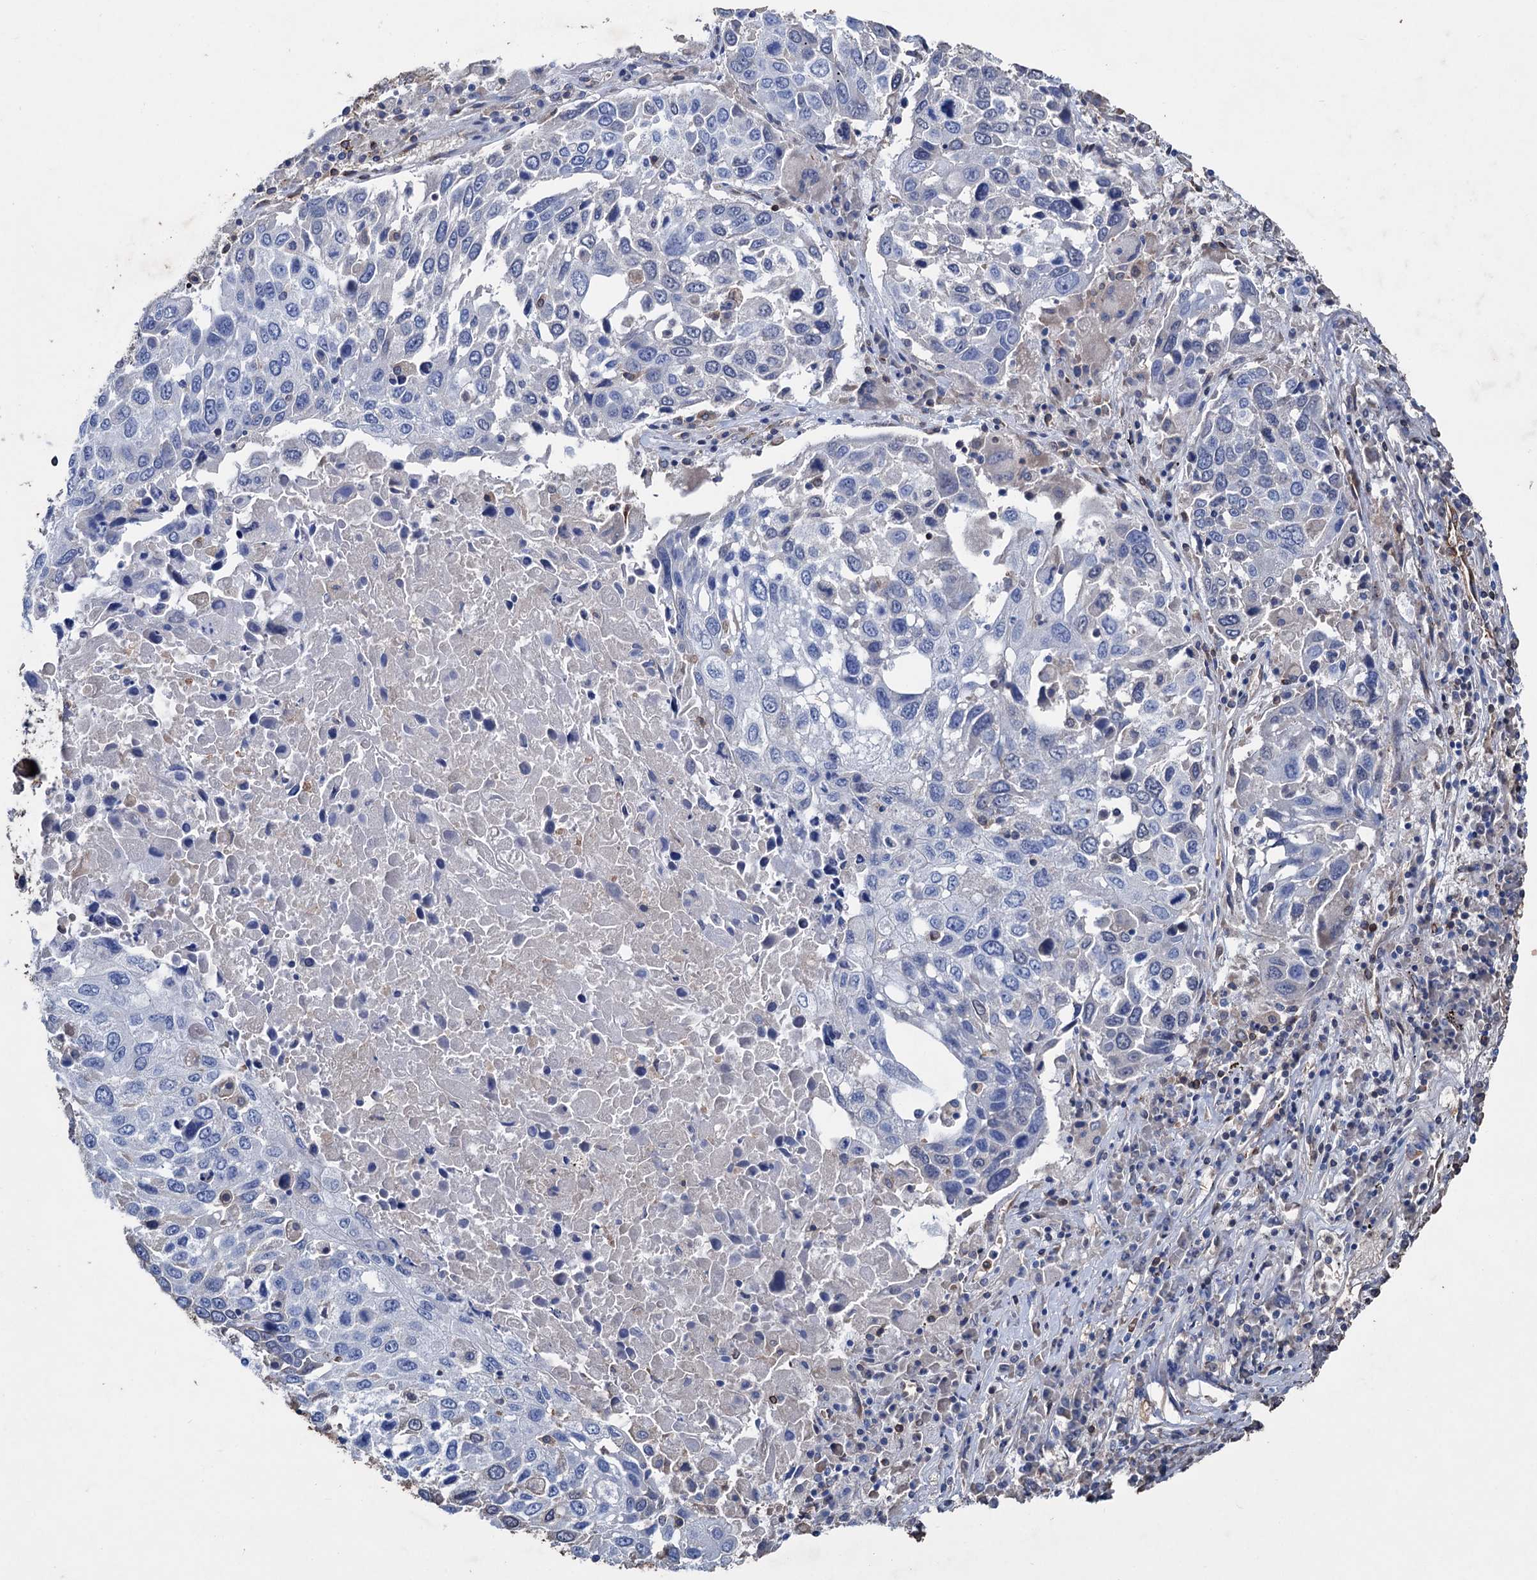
{"staining": {"intensity": "negative", "quantity": "none", "location": "none"}, "tissue": "lung cancer", "cell_type": "Tumor cells", "image_type": "cancer", "snomed": [{"axis": "morphology", "description": "Squamous cell carcinoma, NOS"}, {"axis": "topography", "description": "Lung"}], "caption": "High magnification brightfield microscopy of lung cancer stained with DAB (brown) and counterstained with hematoxylin (blue): tumor cells show no significant positivity. (DAB immunohistochemistry (IHC), high magnification).", "gene": "STING1", "patient": {"sex": "male", "age": 65}}